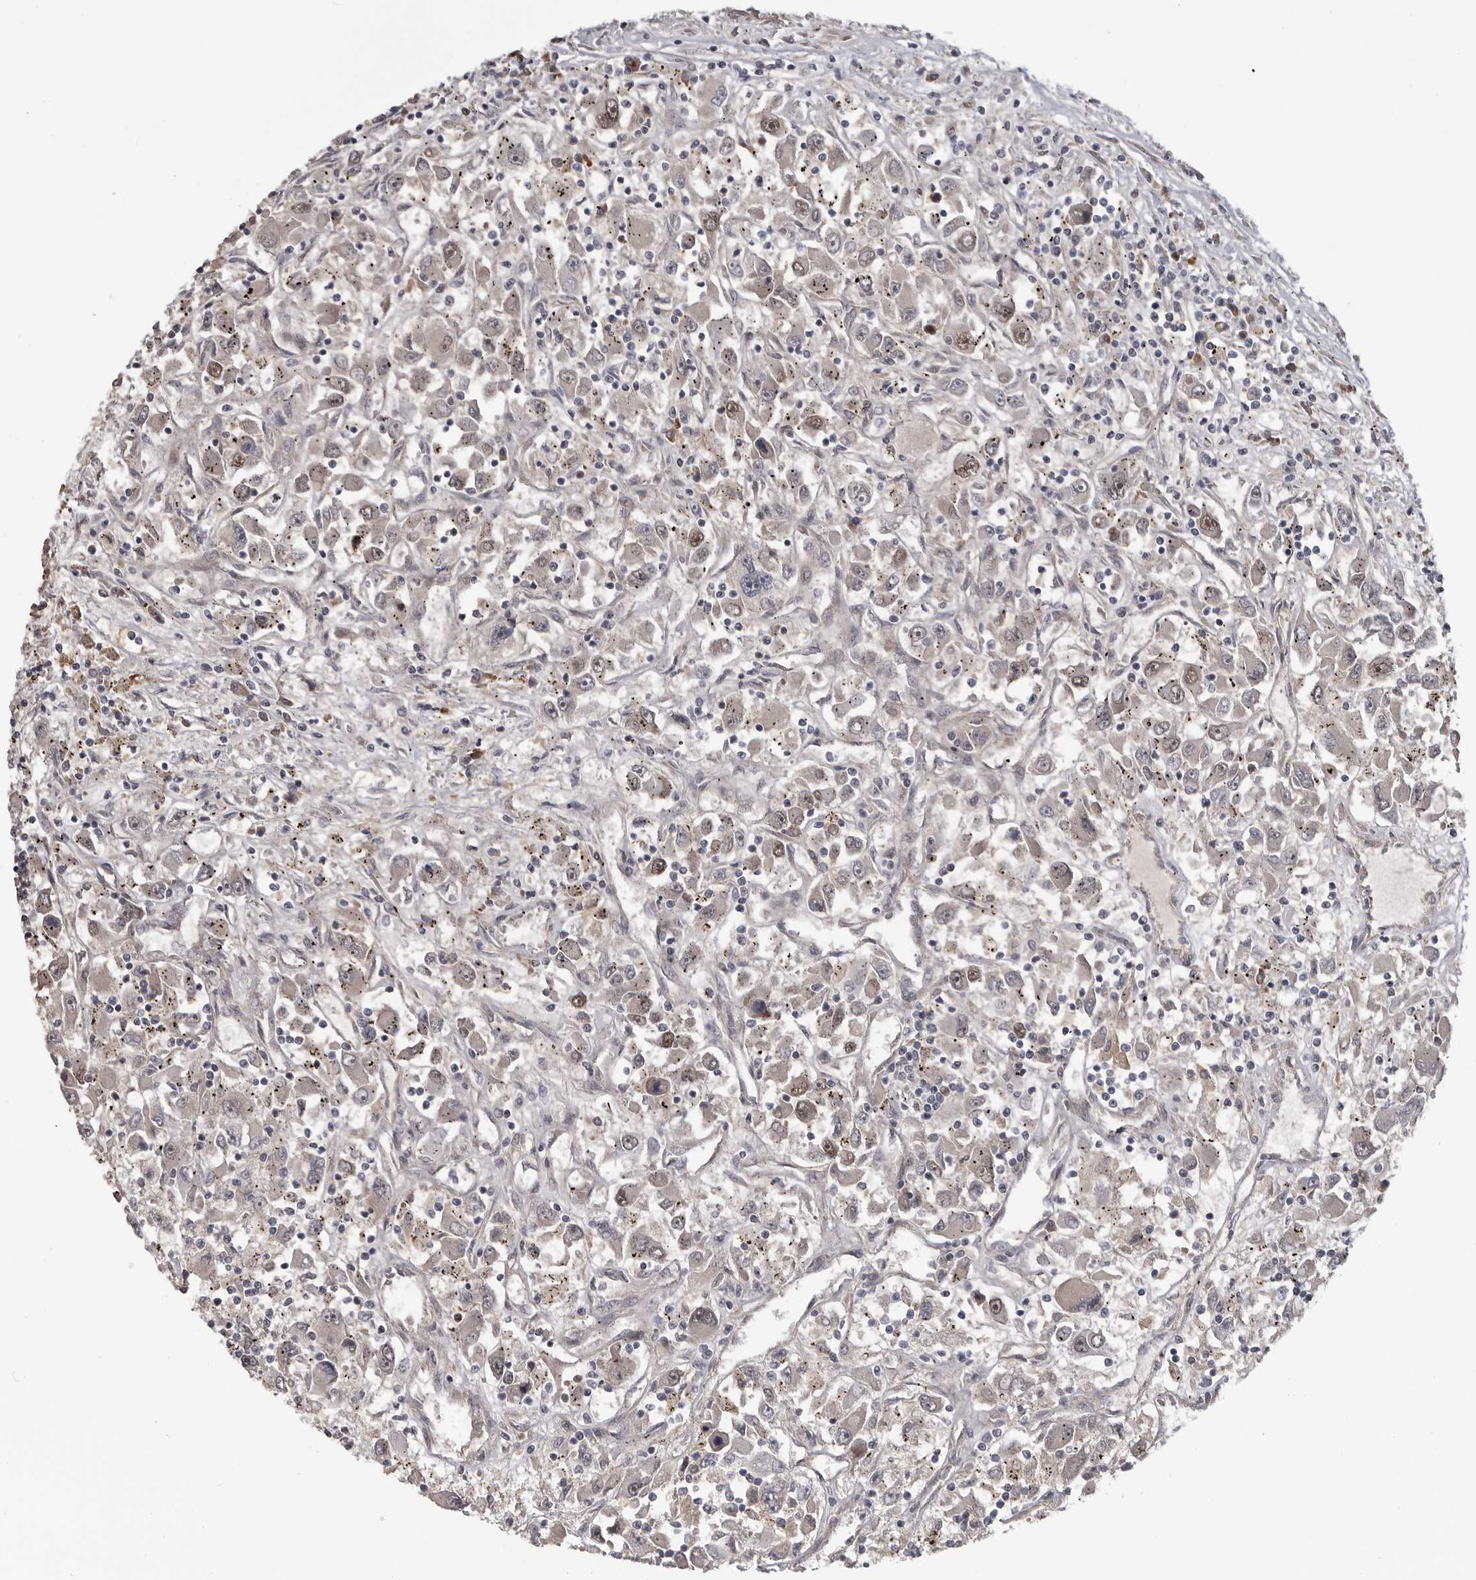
{"staining": {"intensity": "negative", "quantity": "none", "location": "none"}, "tissue": "renal cancer", "cell_type": "Tumor cells", "image_type": "cancer", "snomed": [{"axis": "morphology", "description": "Adenocarcinoma, NOS"}, {"axis": "topography", "description": "Kidney"}], "caption": "Immunohistochemistry photomicrograph of renal cancer stained for a protein (brown), which reveals no staining in tumor cells.", "gene": "ZNF277", "patient": {"sex": "female", "age": 52}}